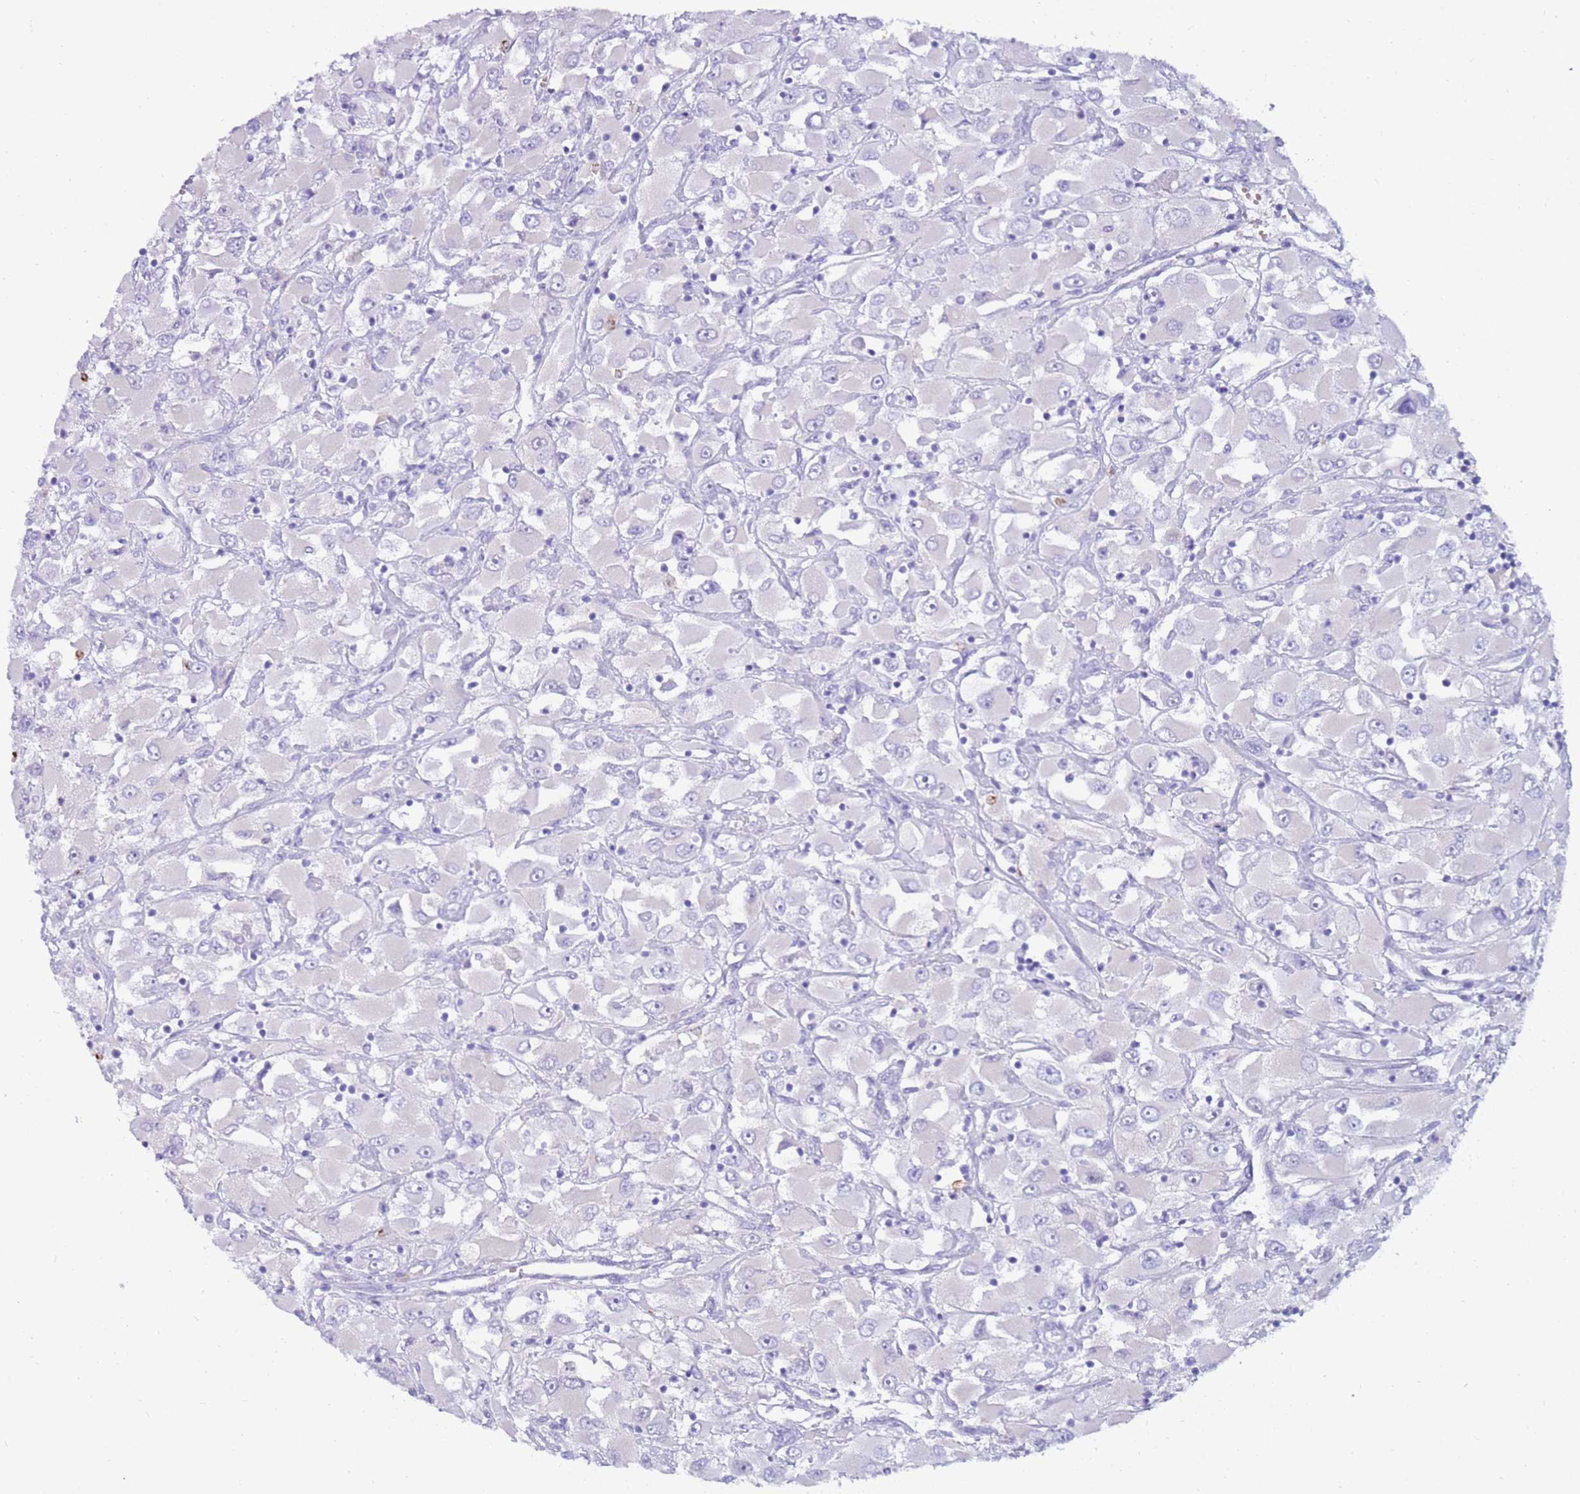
{"staining": {"intensity": "negative", "quantity": "none", "location": "none"}, "tissue": "renal cancer", "cell_type": "Tumor cells", "image_type": "cancer", "snomed": [{"axis": "morphology", "description": "Adenocarcinoma, NOS"}, {"axis": "topography", "description": "Kidney"}], "caption": "Immunohistochemistry image of neoplastic tissue: renal cancer stained with DAB (3,3'-diaminobenzidine) displays no significant protein expression in tumor cells. (Immunohistochemistry, brightfield microscopy, high magnification).", "gene": "EVPLL", "patient": {"sex": "female", "age": 52}}